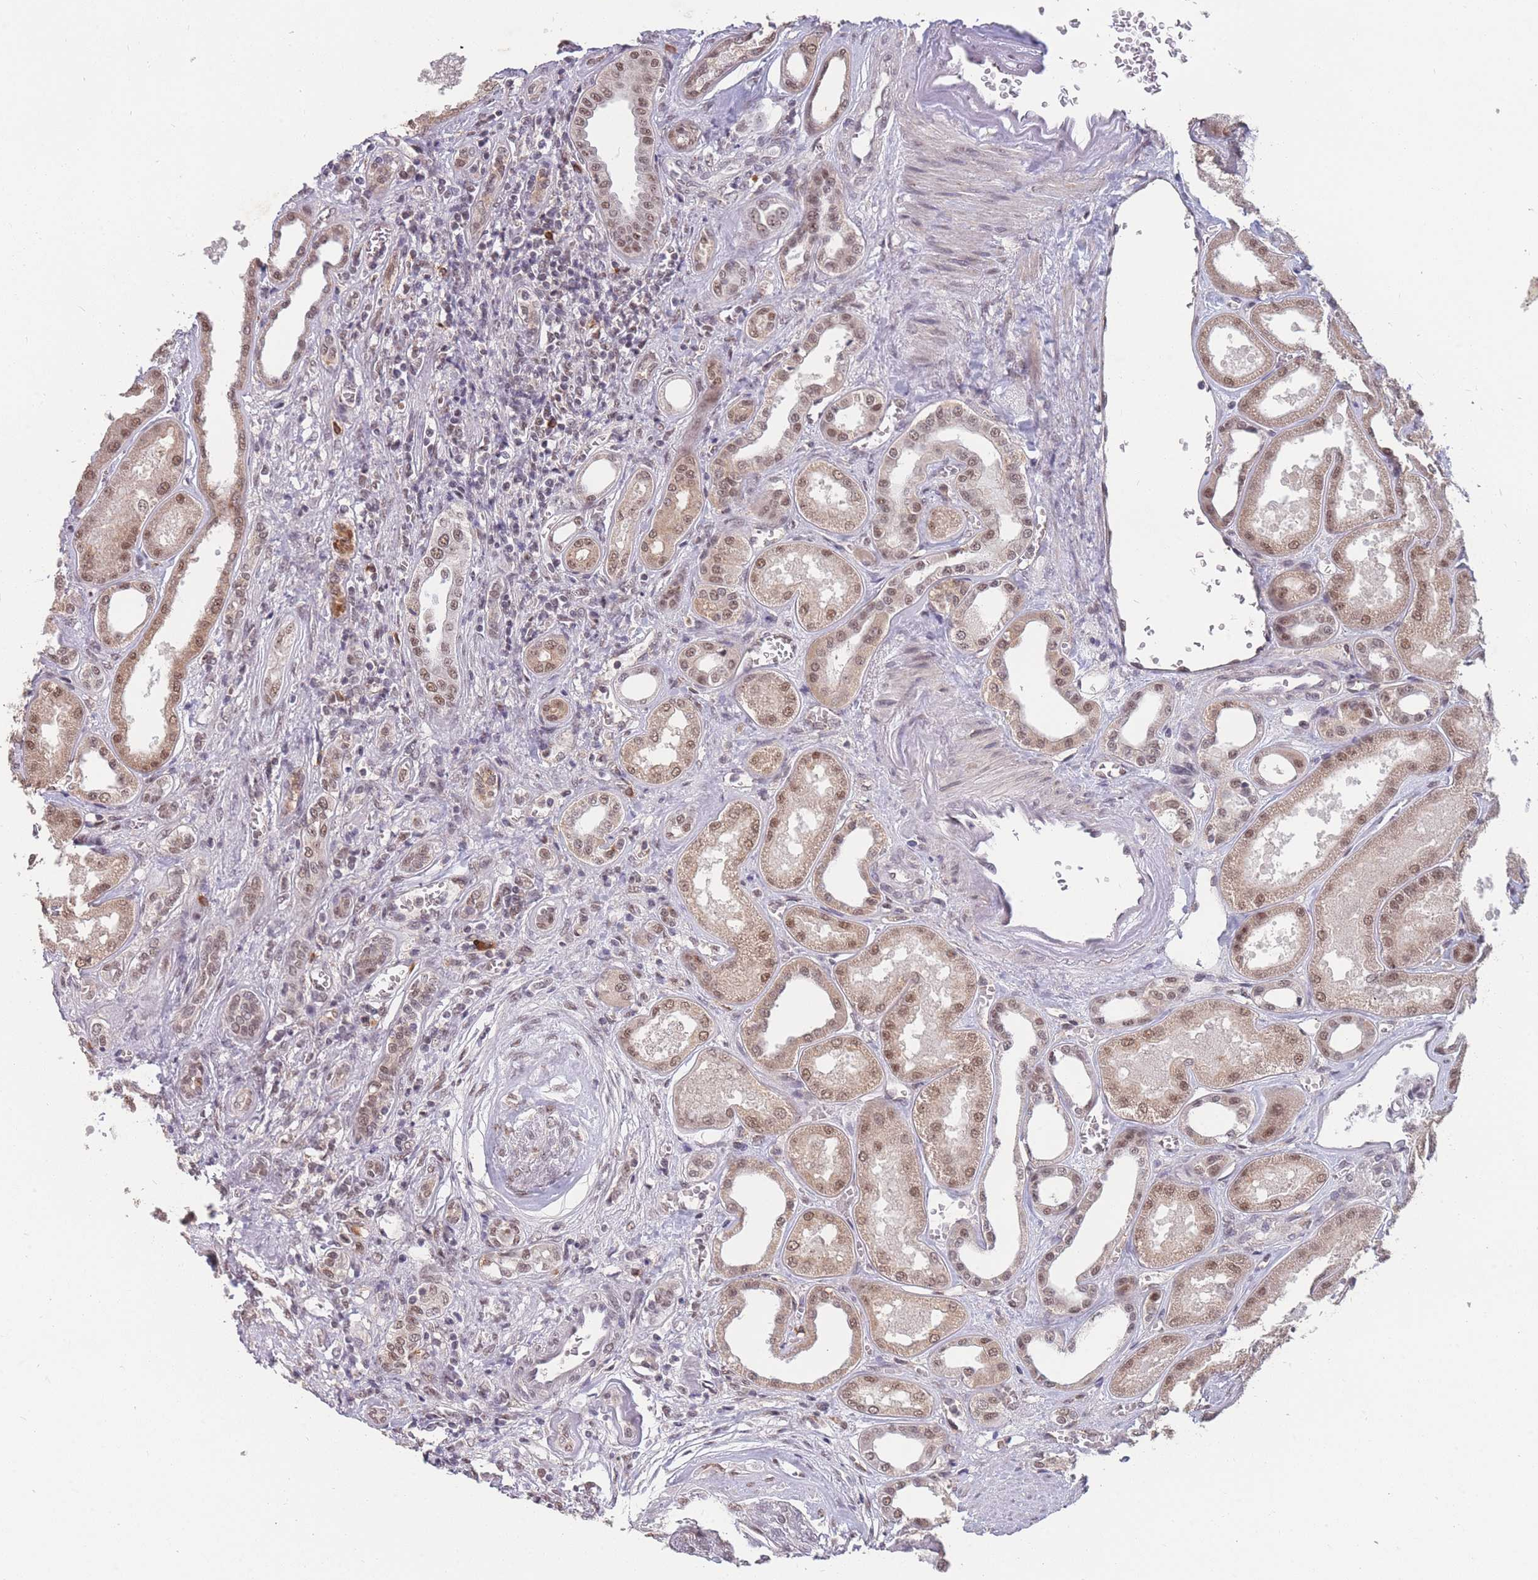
{"staining": {"intensity": "weak", "quantity": "<25%", "location": "nuclear"}, "tissue": "kidney", "cell_type": "Cells in glomeruli", "image_type": "normal", "snomed": [{"axis": "morphology", "description": "Normal tissue, NOS"}, {"axis": "morphology", "description": "Adenocarcinoma, NOS"}, {"axis": "topography", "description": "Kidney"}], "caption": "Immunohistochemistry (IHC) photomicrograph of benign kidney: kidney stained with DAB displays no significant protein positivity in cells in glomeruli. (Immunohistochemistry (IHC), brightfield microscopy, high magnification).", "gene": "SNRPA1", "patient": {"sex": "female", "age": 68}}